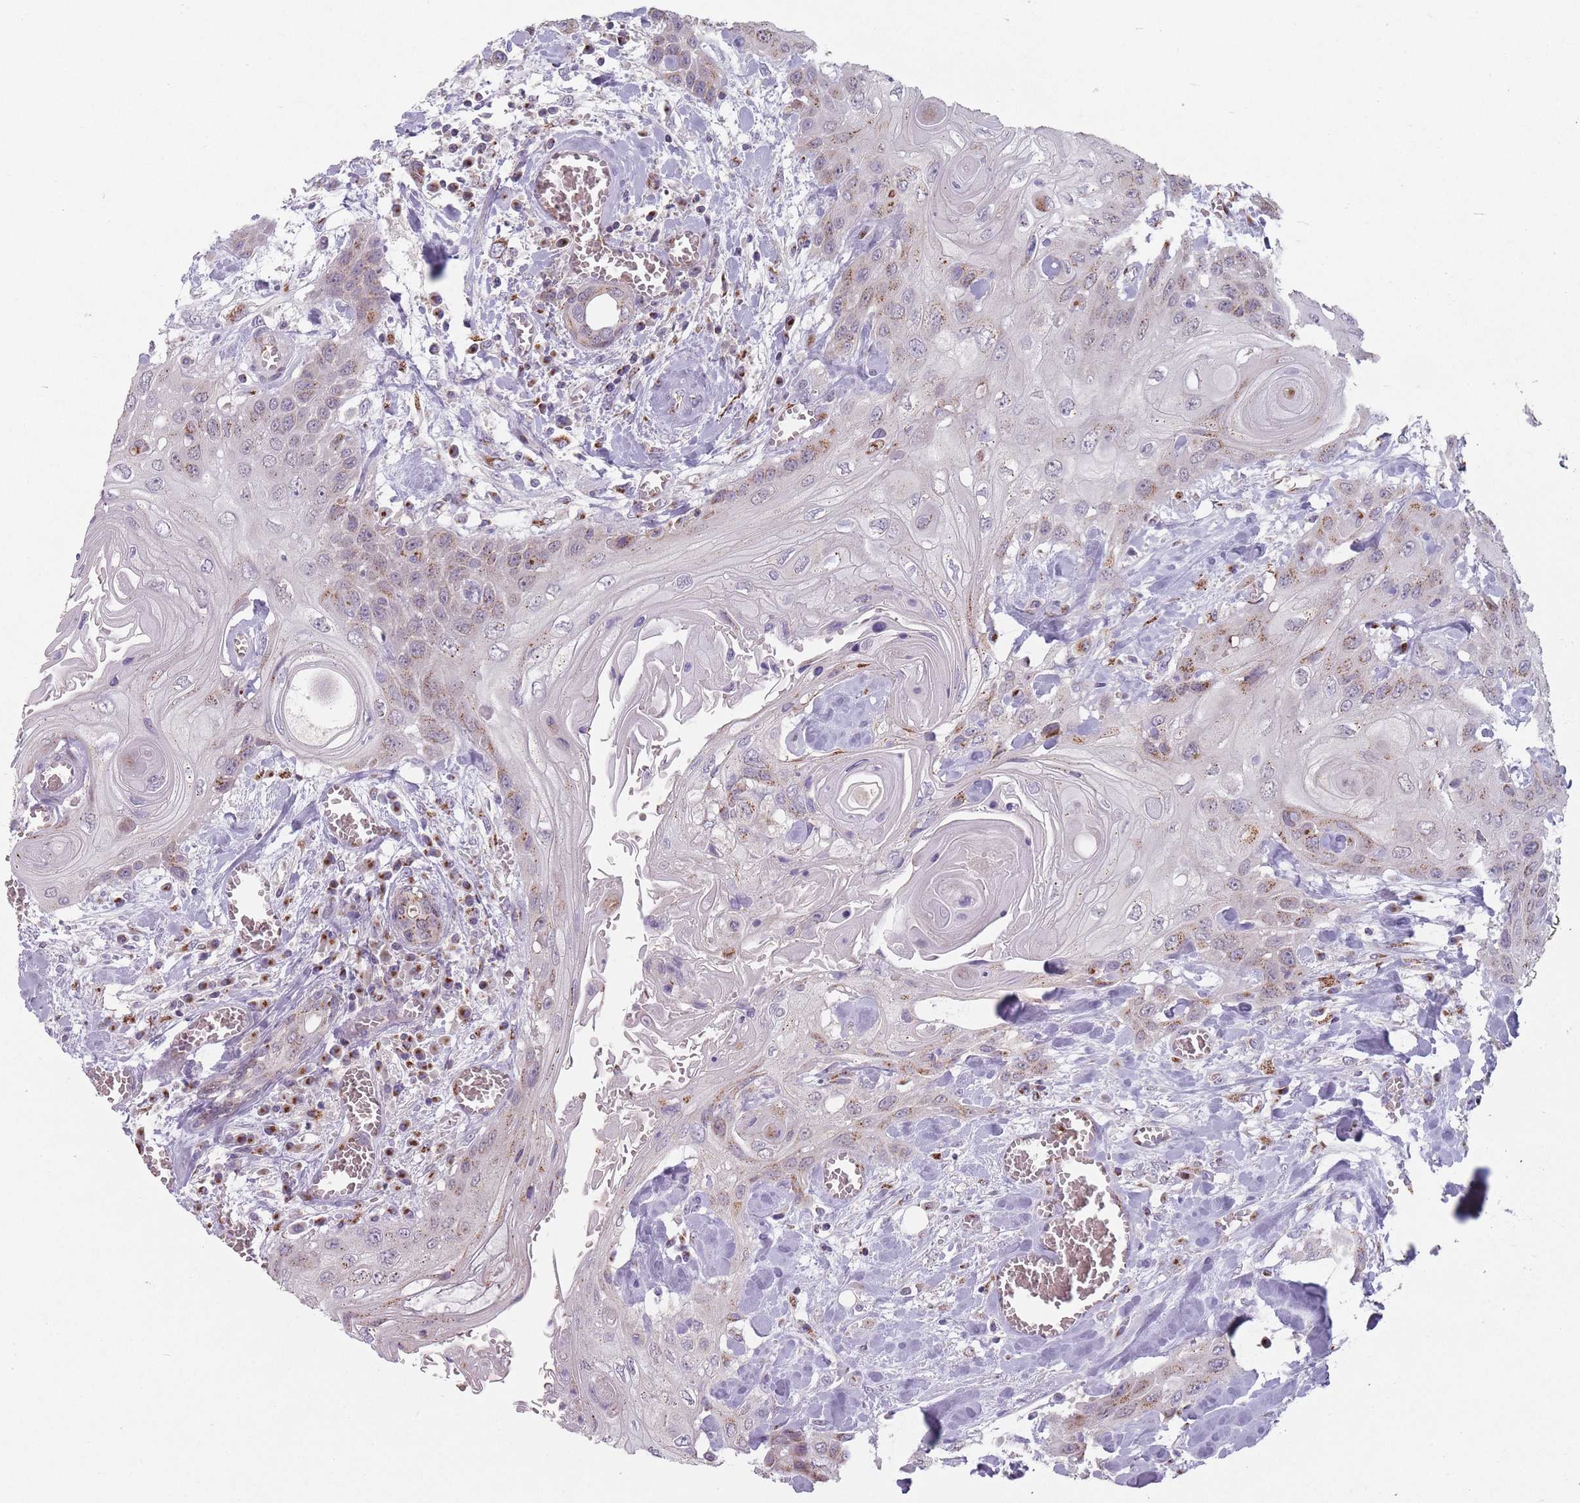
{"staining": {"intensity": "moderate", "quantity": "25%-75%", "location": "cytoplasmic/membranous"}, "tissue": "head and neck cancer", "cell_type": "Tumor cells", "image_type": "cancer", "snomed": [{"axis": "morphology", "description": "Squamous cell carcinoma, NOS"}, {"axis": "topography", "description": "Head-Neck"}], "caption": "A medium amount of moderate cytoplasmic/membranous staining is present in about 25%-75% of tumor cells in squamous cell carcinoma (head and neck) tissue.", "gene": "MAN1B1", "patient": {"sex": "female", "age": 43}}